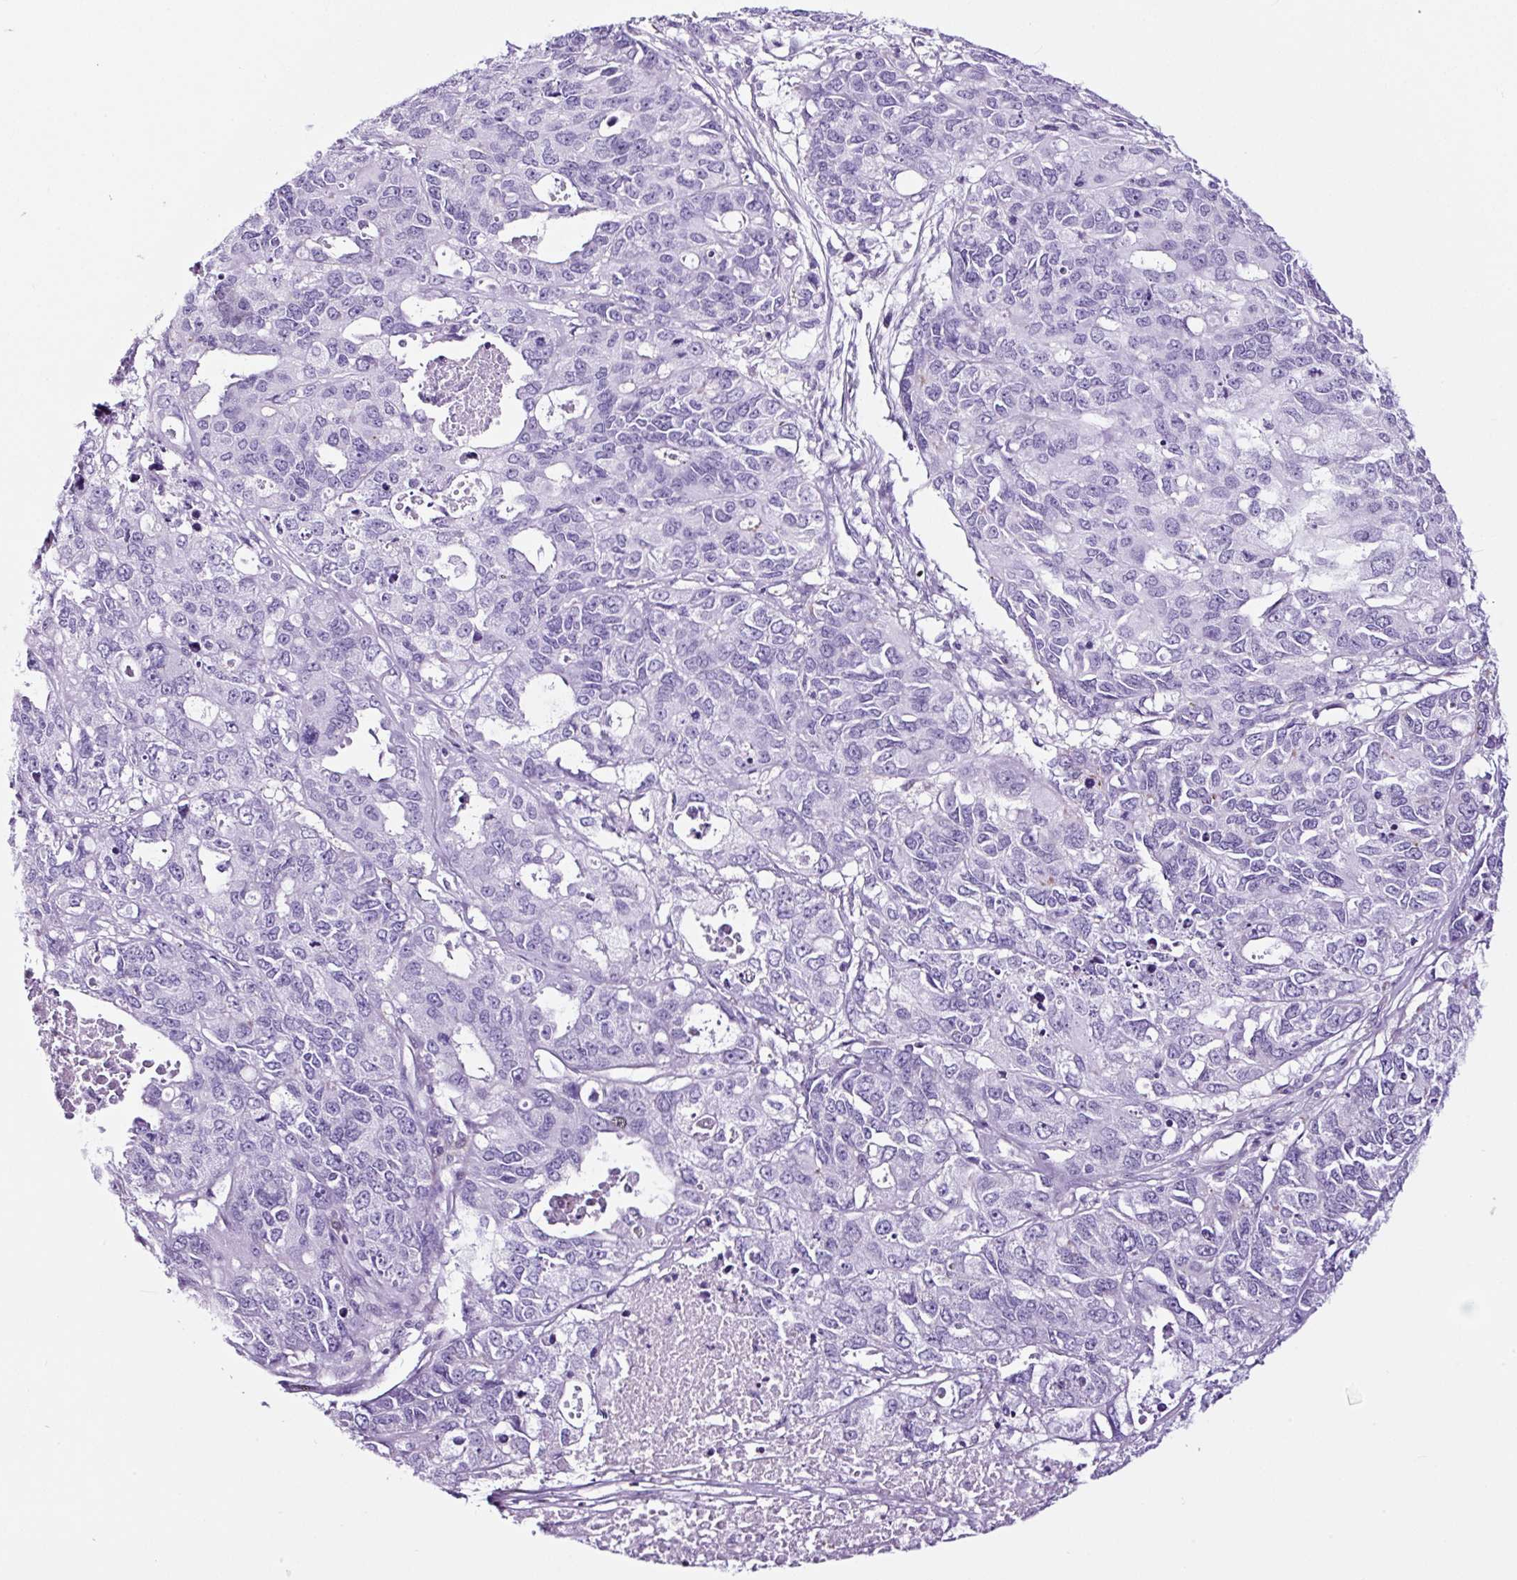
{"staining": {"intensity": "negative", "quantity": "none", "location": "none"}, "tissue": "endometrial cancer", "cell_type": "Tumor cells", "image_type": "cancer", "snomed": [{"axis": "morphology", "description": "Adenocarcinoma, NOS"}, {"axis": "topography", "description": "Uterus"}], "caption": "Protein analysis of endometrial cancer (adenocarcinoma) reveals no significant staining in tumor cells.", "gene": "TAFA3", "patient": {"sex": "female", "age": 79}}